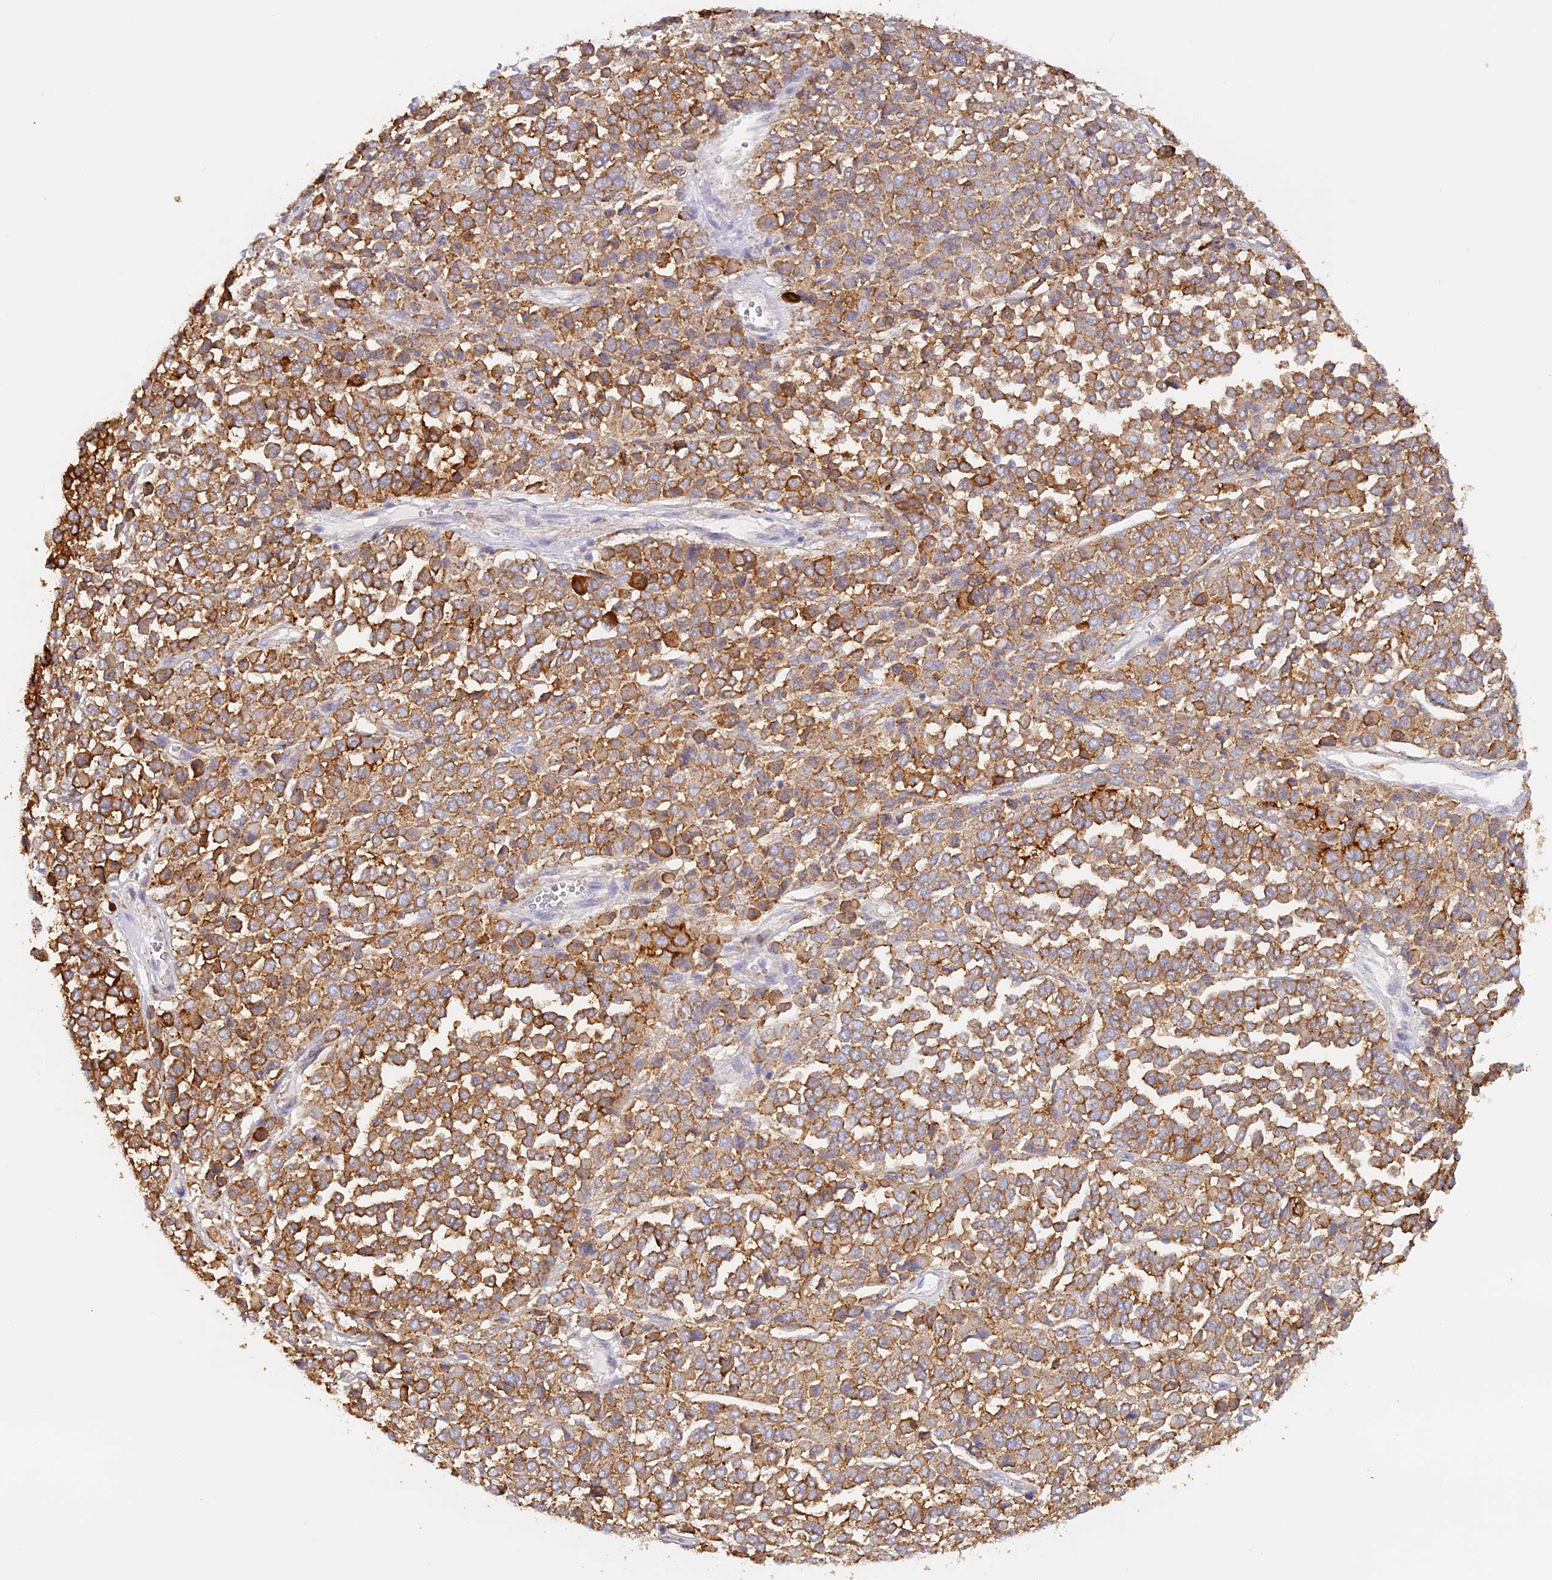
{"staining": {"intensity": "moderate", "quantity": ">75%", "location": "cytoplasmic/membranous"}, "tissue": "melanoma", "cell_type": "Tumor cells", "image_type": "cancer", "snomed": [{"axis": "morphology", "description": "Malignant melanoma, Metastatic site"}, {"axis": "topography", "description": "Pancreas"}], "caption": "Immunohistochemical staining of malignant melanoma (metastatic site) reveals medium levels of moderate cytoplasmic/membranous protein positivity in approximately >75% of tumor cells.", "gene": "LAMP2", "patient": {"sex": "female", "age": 30}}